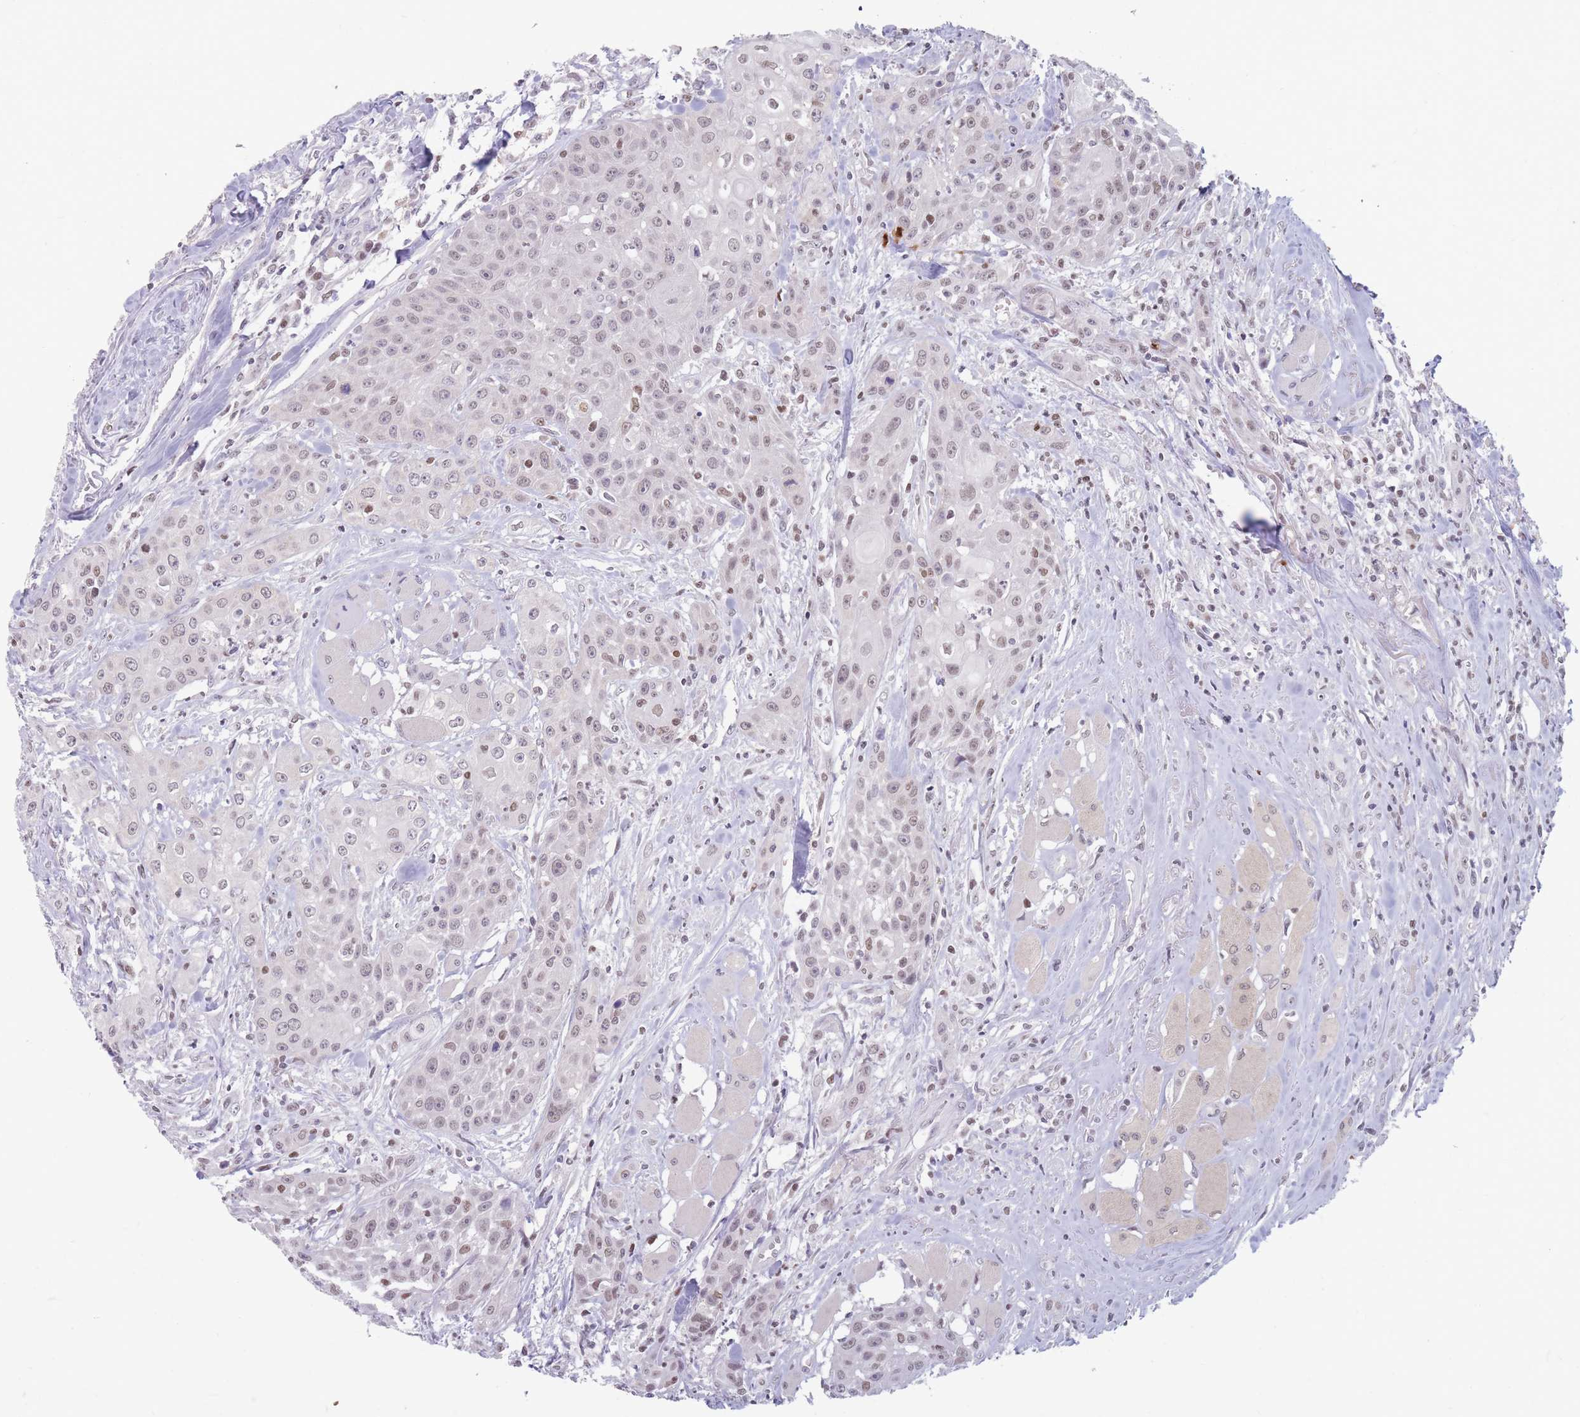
{"staining": {"intensity": "weak", "quantity": "25%-75%", "location": "nuclear"}, "tissue": "head and neck cancer", "cell_type": "Tumor cells", "image_type": "cancer", "snomed": [{"axis": "morphology", "description": "Squamous cell carcinoma, NOS"}, {"axis": "topography", "description": "Oral tissue"}, {"axis": "topography", "description": "Head-Neck"}], "caption": "Immunohistochemical staining of human head and neck cancer displays low levels of weak nuclear expression in approximately 25%-75% of tumor cells. (Brightfield microscopy of DAB IHC at high magnification).", "gene": "ARID3B", "patient": {"sex": "female", "age": 82}}